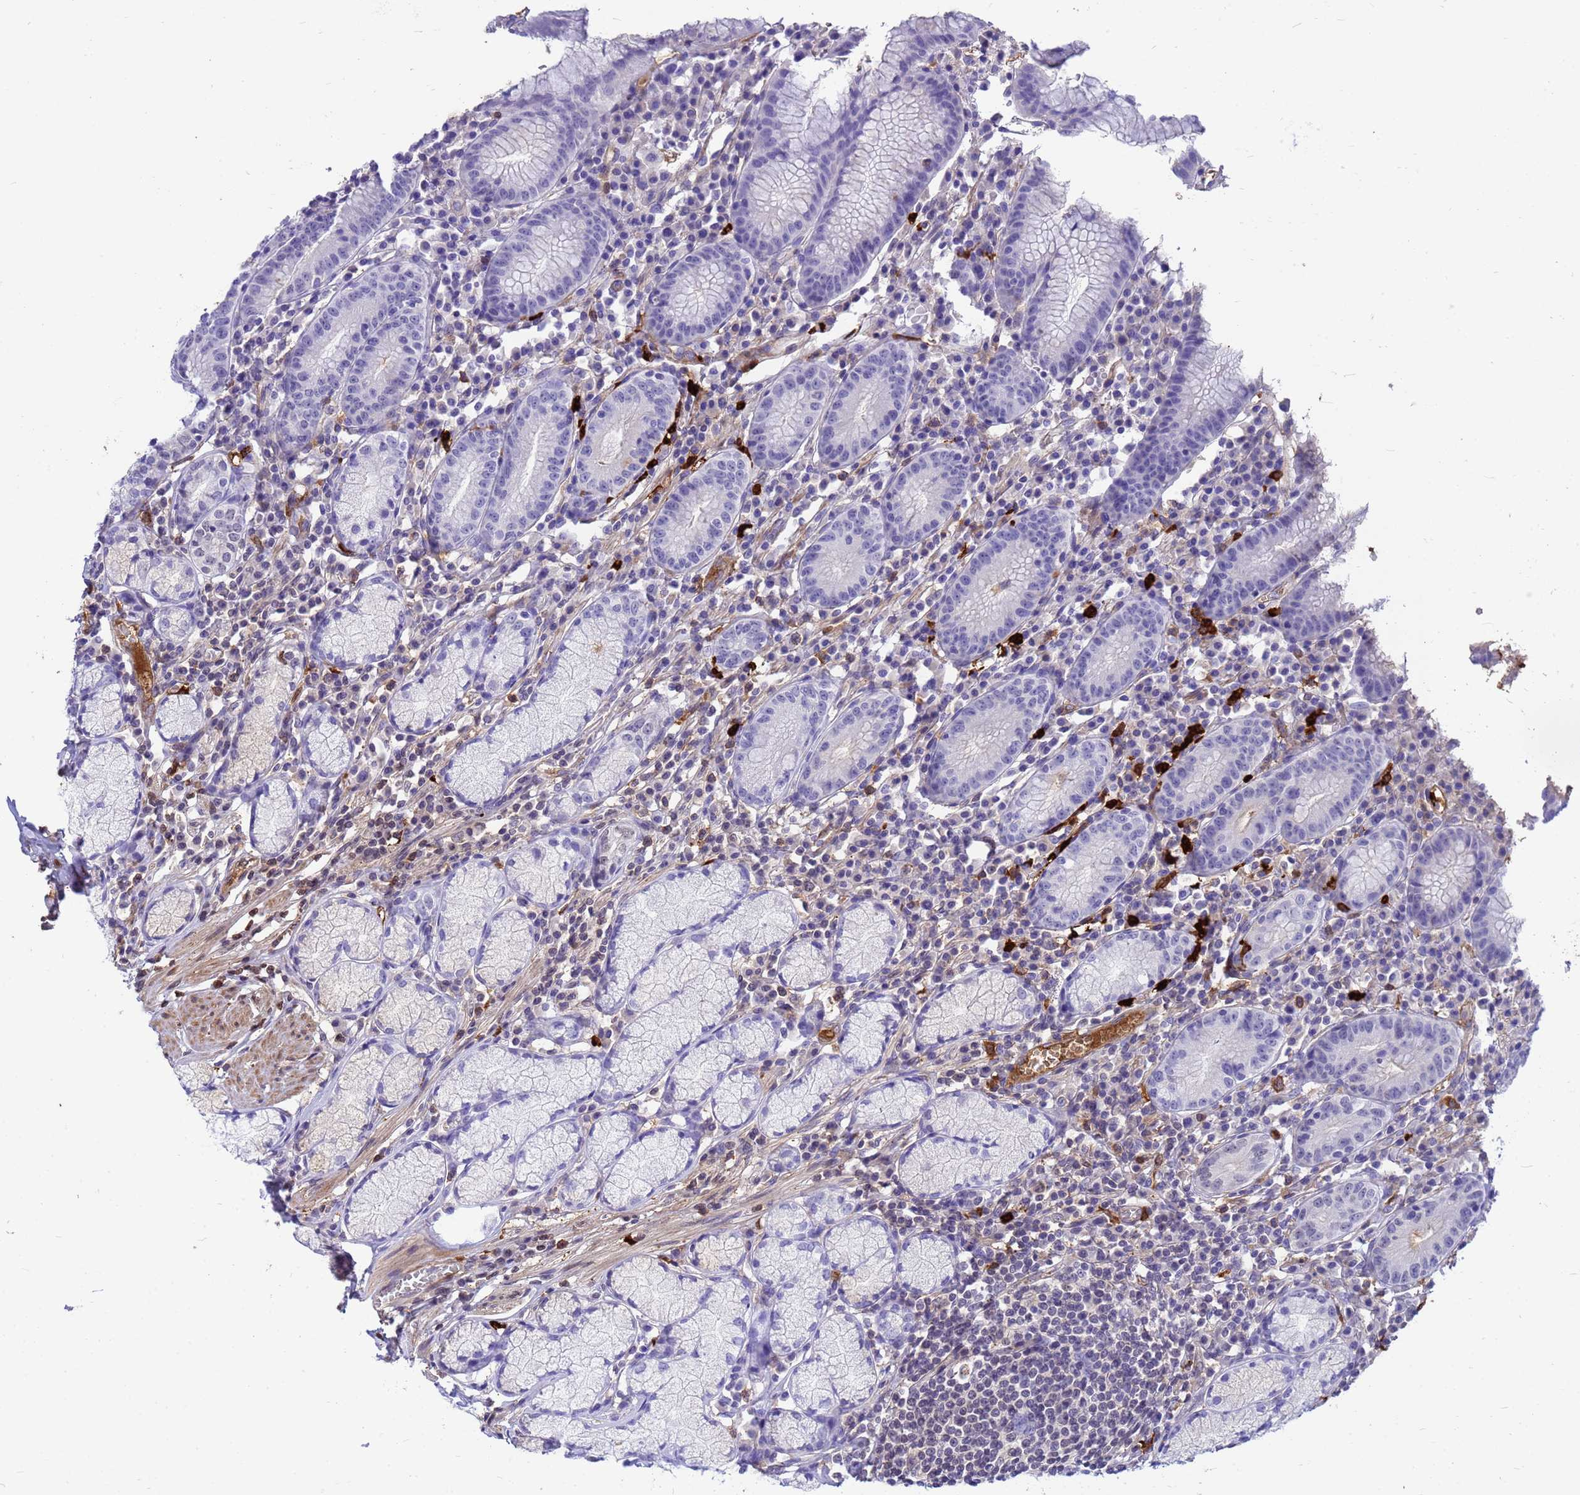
{"staining": {"intensity": "negative", "quantity": "none", "location": "none"}, "tissue": "stomach", "cell_type": "Glandular cells", "image_type": "normal", "snomed": [{"axis": "morphology", "description": "Normal tissue, NOS"}, {"axis": "topography", "description": "Stomach"}], "caption": "The micrograph exhibits no significant positivity in glandular cells of stomach.", "gene": "ORM1", "patient": {"sex": "male", "age": 55}}